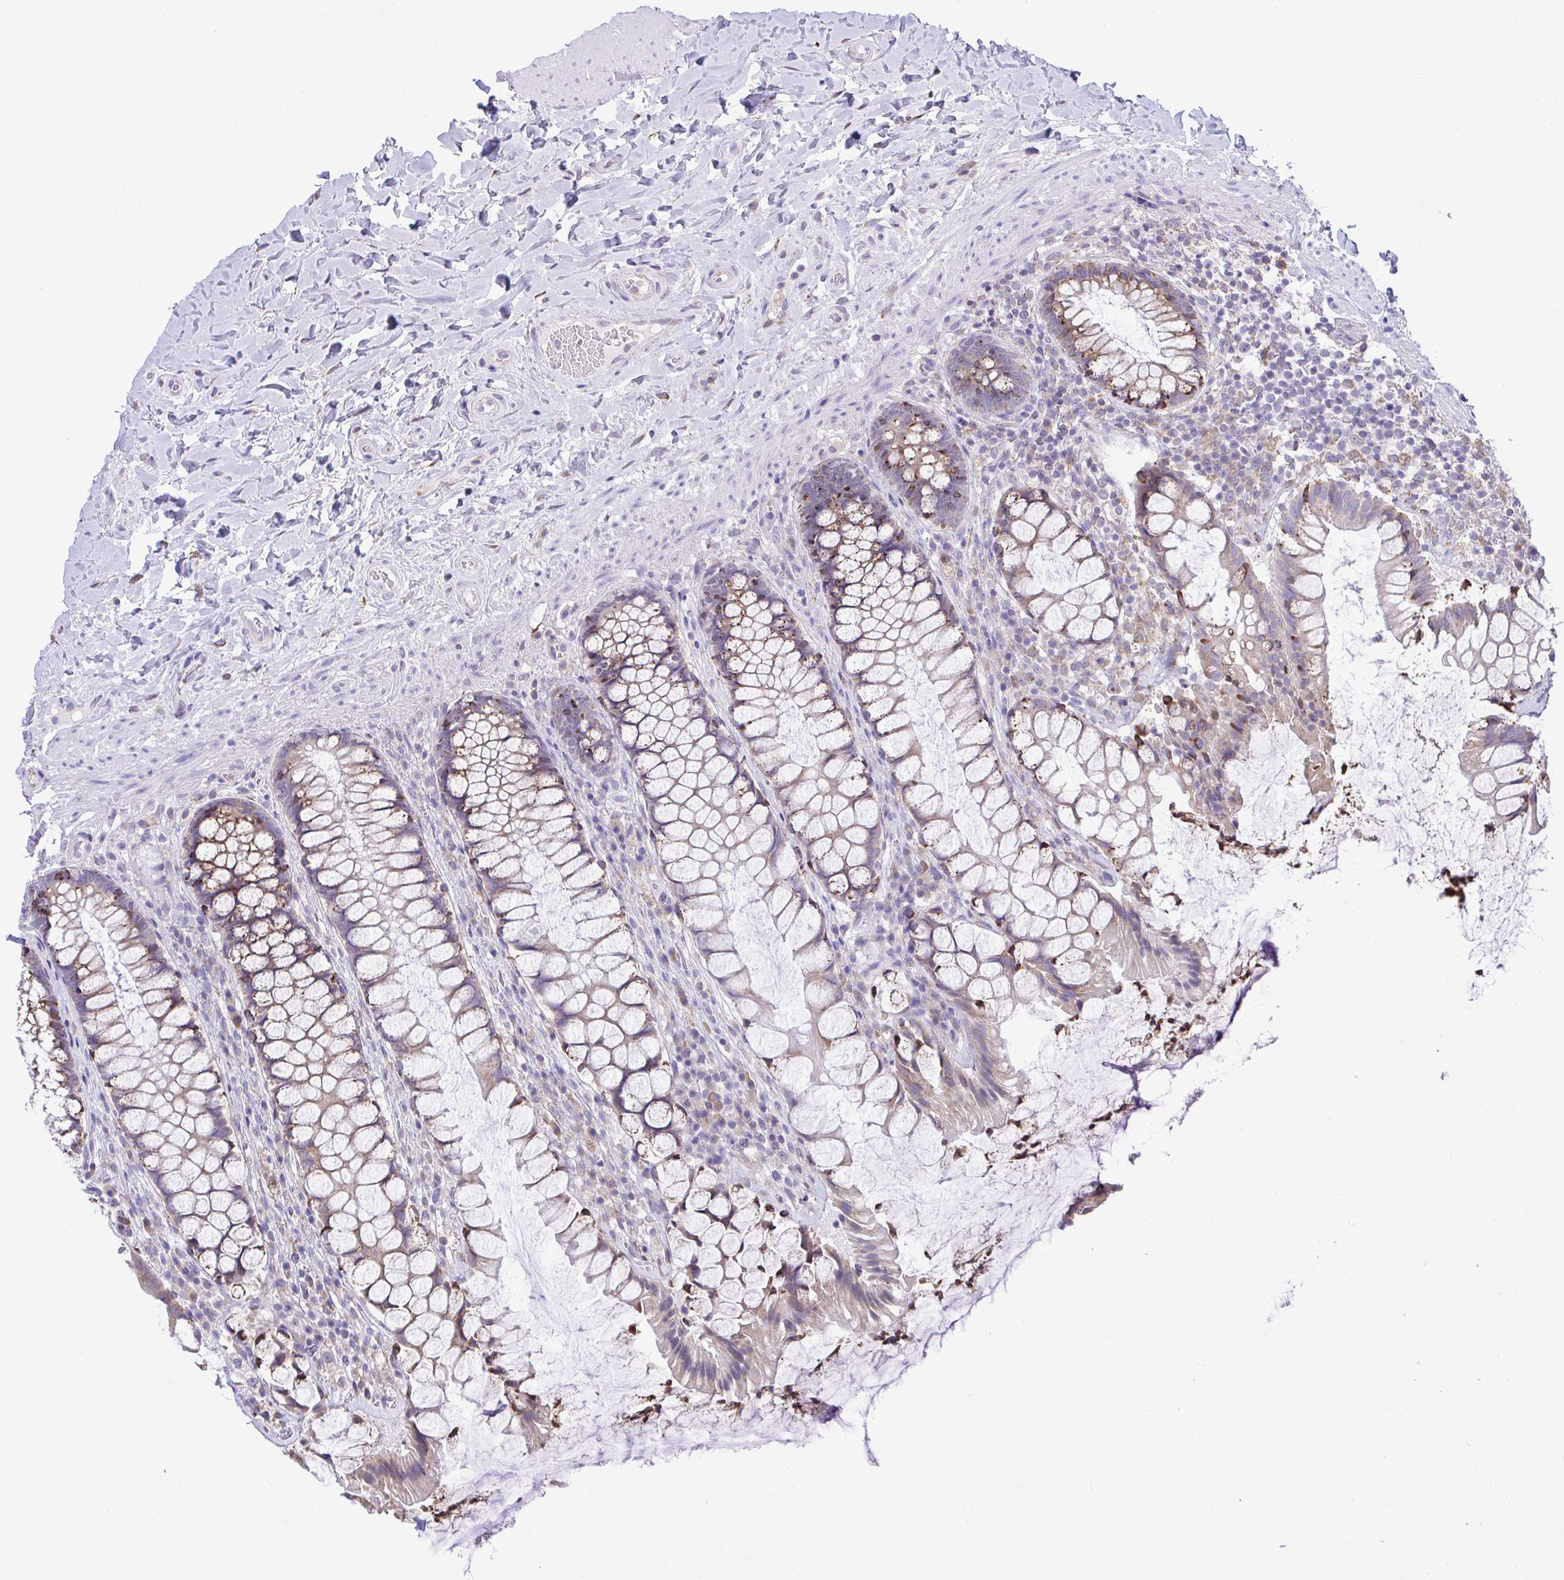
{"staining": {"intensity": "moderate", "quantity": "25%-75%", "location": "cytoplasmic/membranous"}, "tissue": "rectum", "cell_type": "Glandular cells", "image_type": "normal", "snomed": [{"axis": "morphology", "description": "Normal tissue, NOS"}, {"axis": "topography", "description": "Rectum"}], "caption": "Immunohistochemistry (IHC) (DAB (3,3'-diaminobenzidine)) staining of benign rectum reveals moderate cytoplasmic/membranous protein positivity in about 25%-75% of glandular cells.", "gene": "PIGK", "patient": {"sex": "female", "age": 58}}